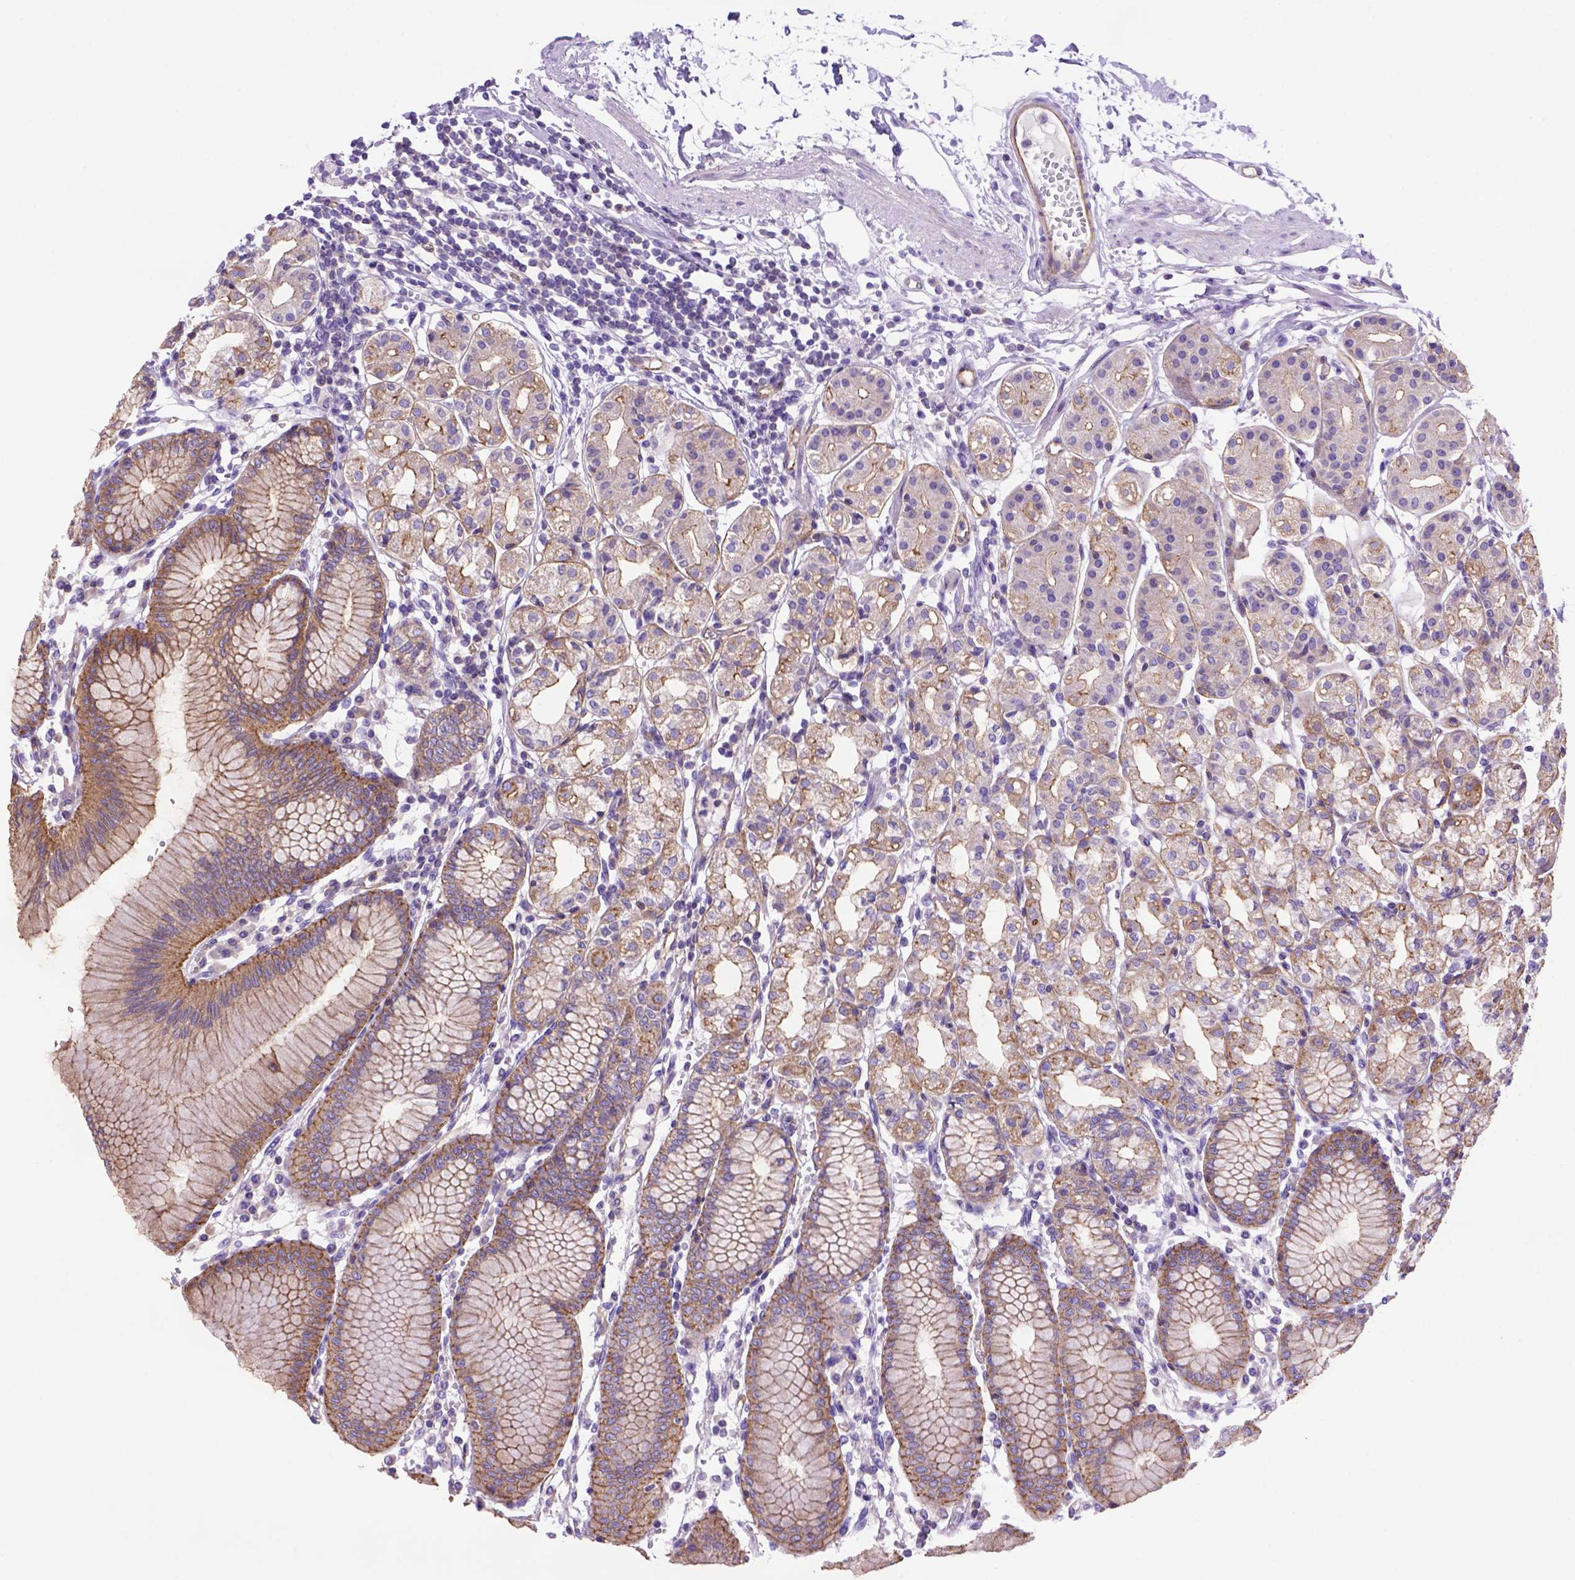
{"staining": {"intensity": "moderate", "quantity": ">75%", "location": "cytoplasmic/membranous"}, "tissue": "stomach", "cell_type": "Glandular cells", "image_type": "normal", "snomed": [{"axis": "morphology", "description": "Normal tissue, NOS"}, {"axis": "topography", "description": "Skeletal muscle"}, {"axis": "topography", "description": "Stomach"}], "caption": "This micrograph displays immunohistochemistry (IHC) staining of normal stomach, with medium moderate cytoplasmic/membranous staining in approximately >75% of glandular cells.", "gene": "PEX12", "patient": {"sex": "female", "age": 57}}